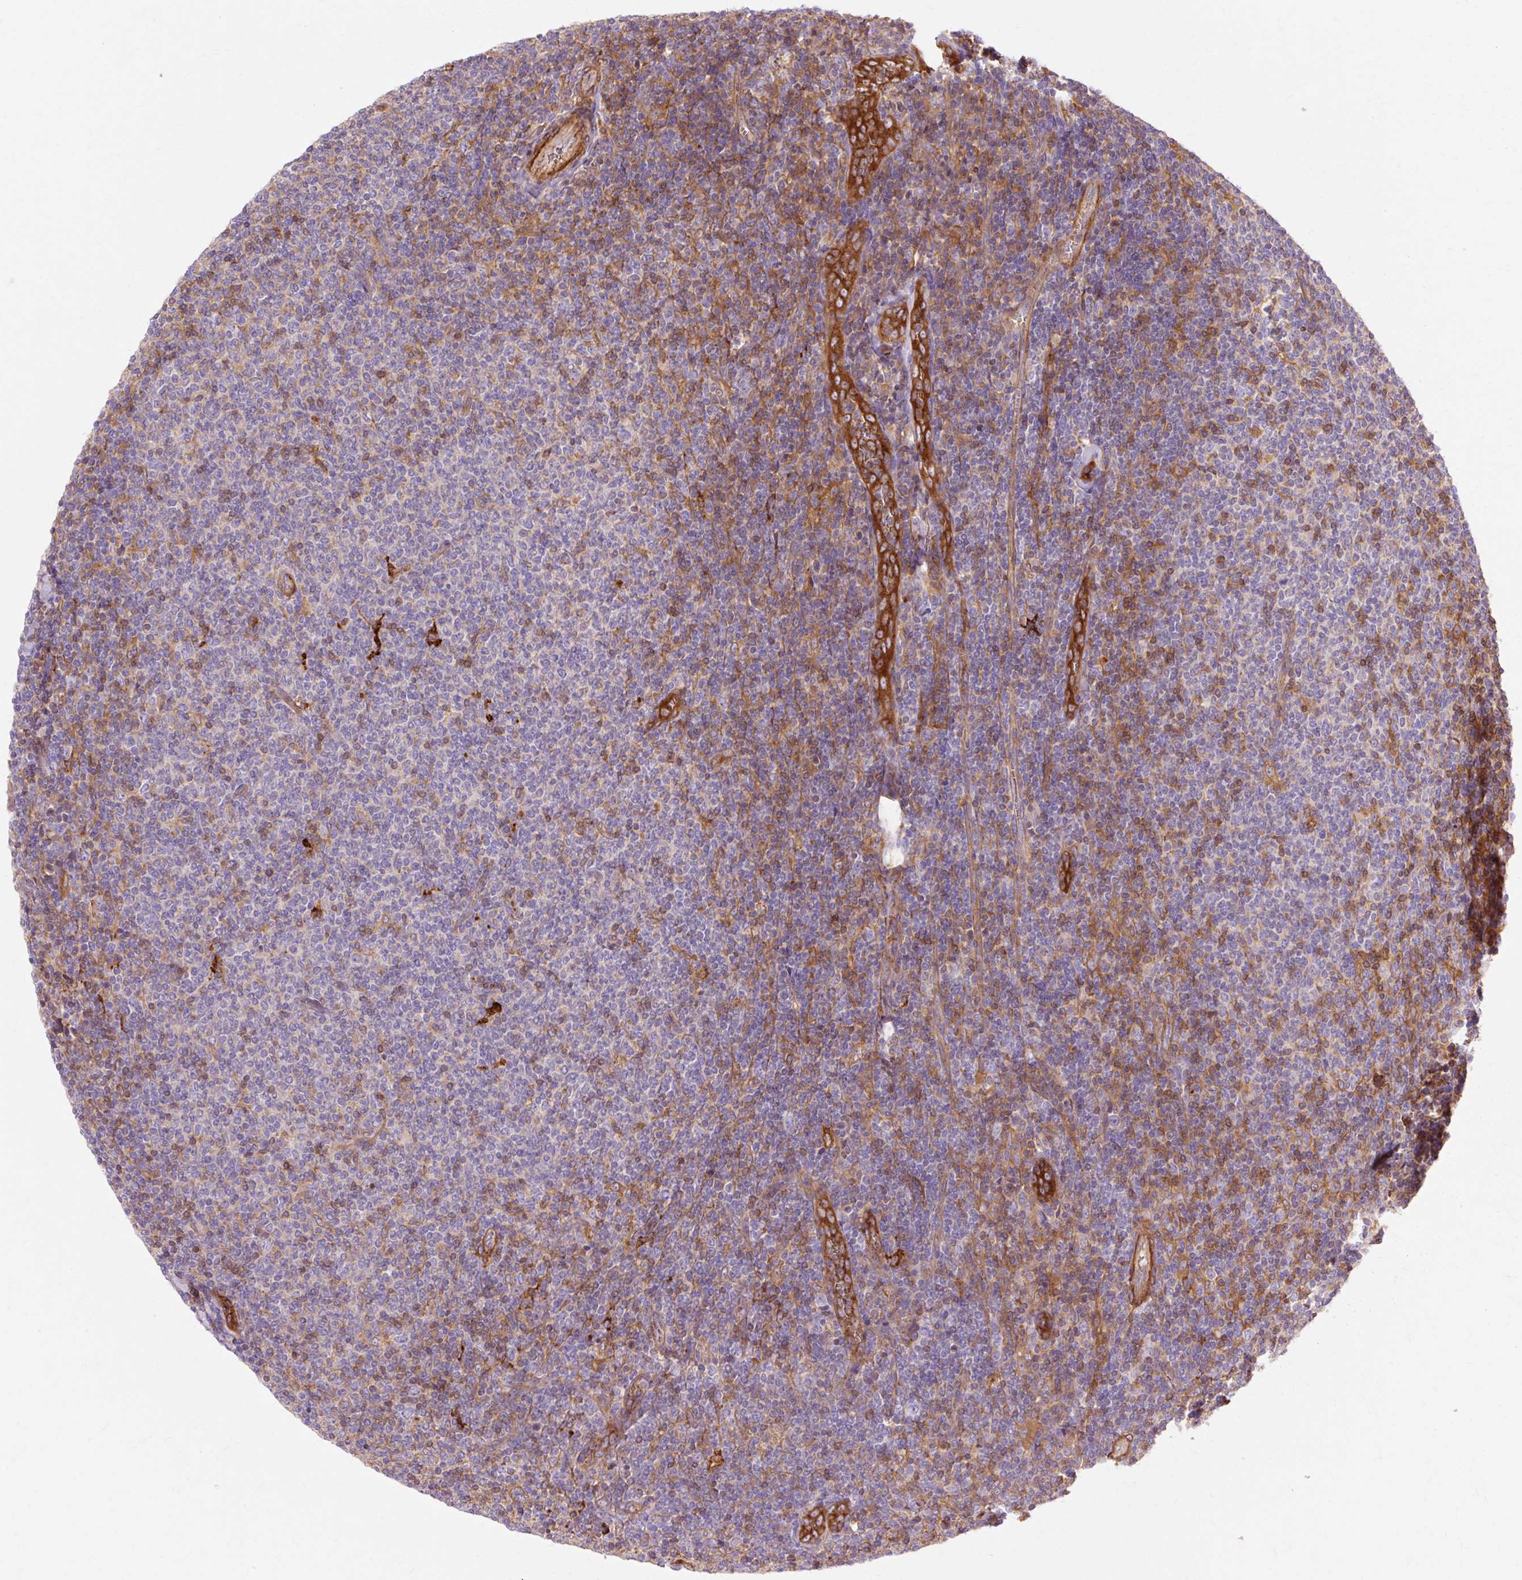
{"staining": {"intensity": "negative", "quantity": "none", "location": "none"}, "tissue": "lymphoma", "cell_type": "Tumor cells", "image_type": "cancer", "snomed": [{"axis": "morphology", "description": "Malignant lymphoma, non-Hodgkin's type, Low grade"}, {"axis": "topography", "description": "Lymph node"}], "caption": "Immunohistochemistry micrograph of human malignant lymphoma, non-Hodgkin's type (low-grade) stained for a protein (brown), which demonstrates no positivity in tumor cells. (Stains: DAB (3,3'-diaminobenzidine) IHC with hematoxylin counter stain, Microscopy: brightfield microscopy at high magnification).", "gene": "TBC1D2B", "patient": {"sex": "male", "age": 52}}